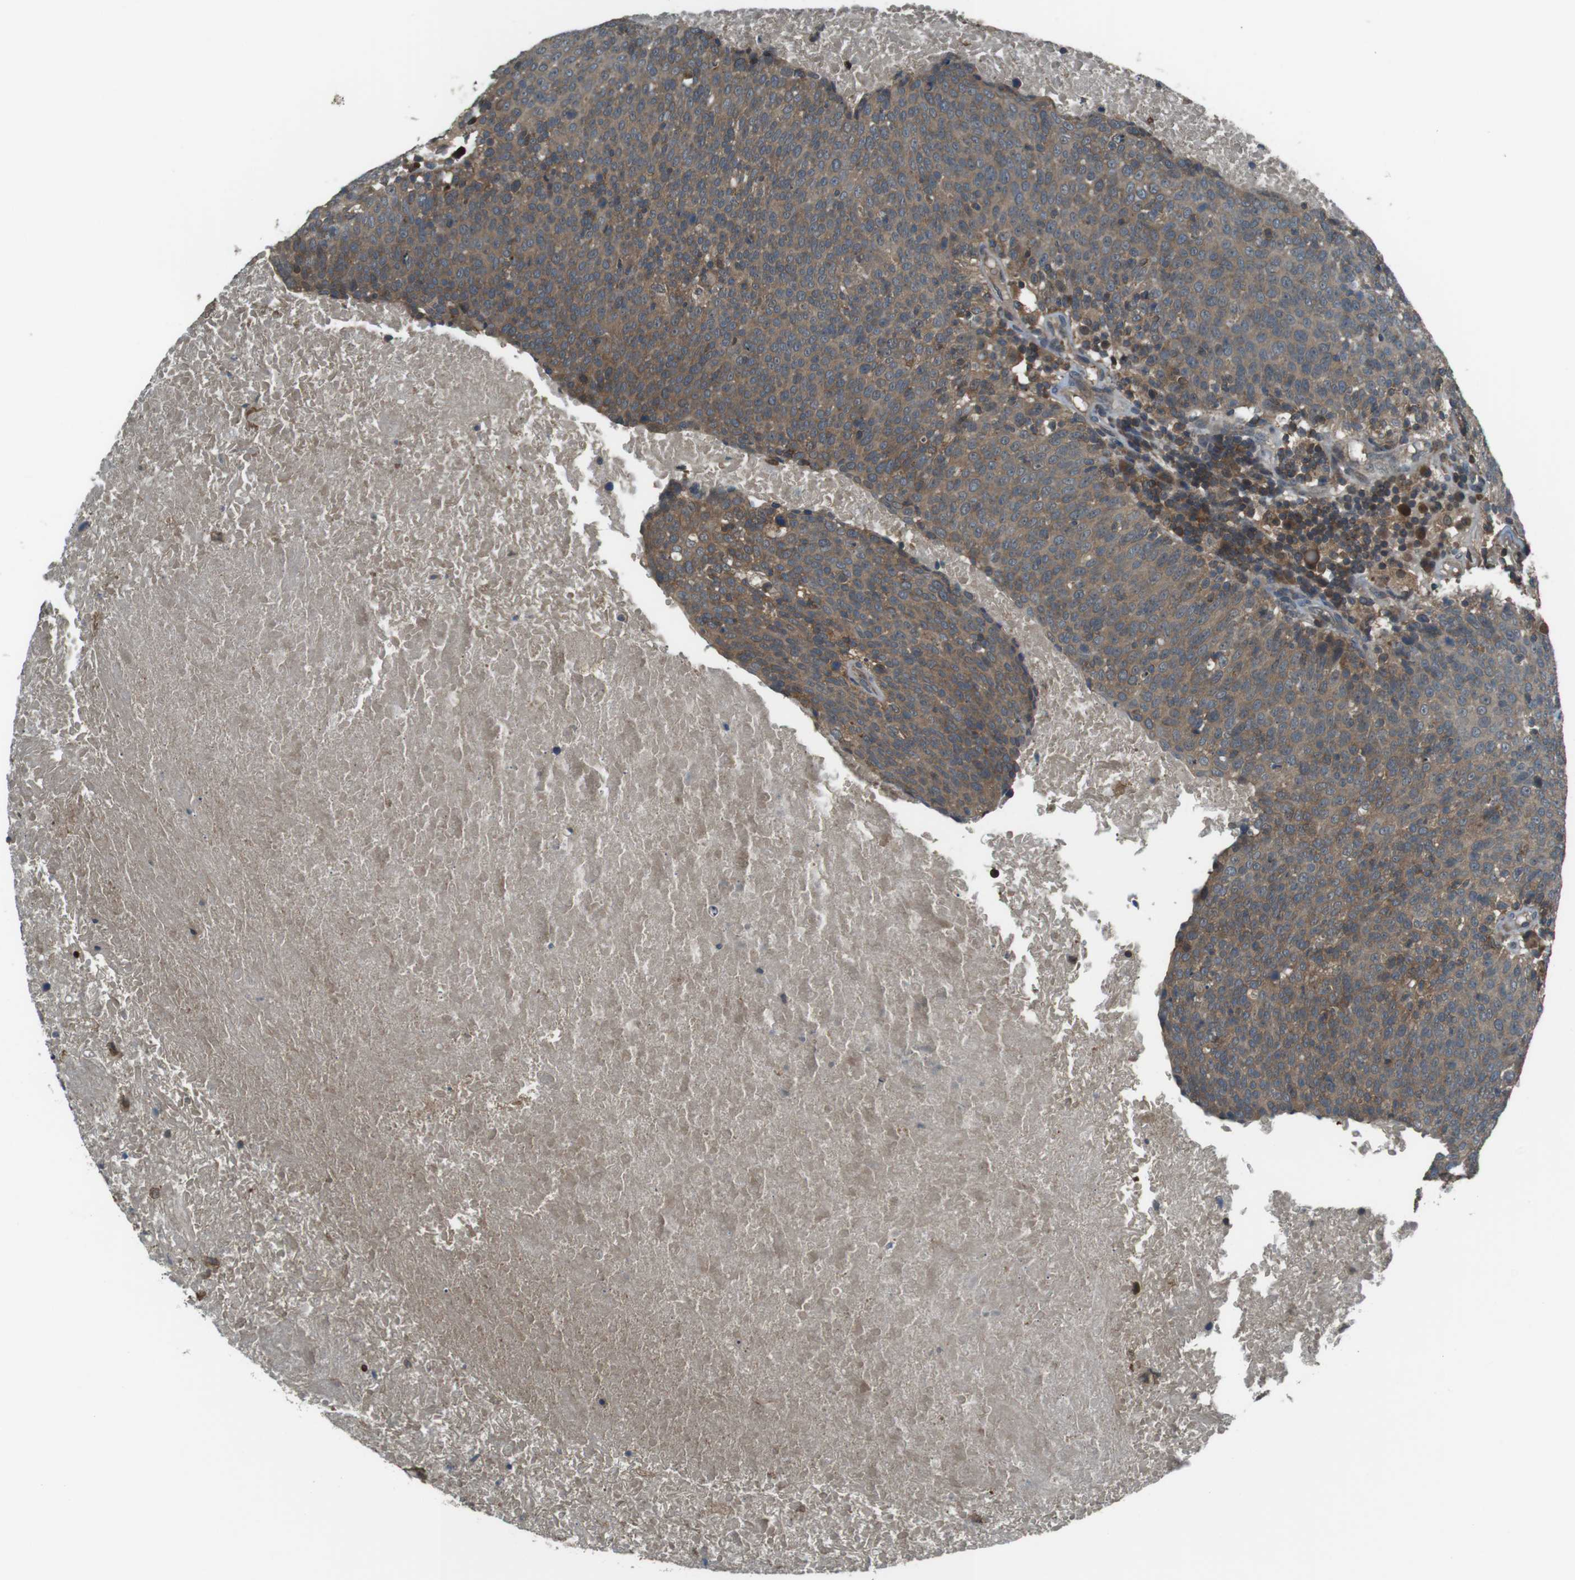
{"staining": {"intensity": "moderate", "quantity": ">75%", "location": "cytoplasmic/membranous"}, "tissue": "head and neck cancer", "cell_type": "Tumor cells", "image_type": "cancer", "snomed": [{"axis": "morphology", "description": "Squamous cell carcinoma, NOS"}, {"axis": "morphology", "description": "Squamous cell carcinoma, metastatic, NOS"}, {"axis": "topography", "description": "Lymph node"}, {"axis": "topography", "description": "Head-Neck"}], "caption": "Immunohistochemistry (IHC) staining of head and neck squamous cell carcinoma, which exhibits medium levels of moderate cytoplasmic/membranous positivity in about >75% of tumor cells indicating moderate cytoplasmic/membranous protein positivity. The staining was performed using DAB (3,3'-diaminobenzidine) (brown) for protein detection and nuclei were counterstained in hematoxylin (blue).", "gene": "LRRC3B", "patient": {"sex": "male", "age": 62}}